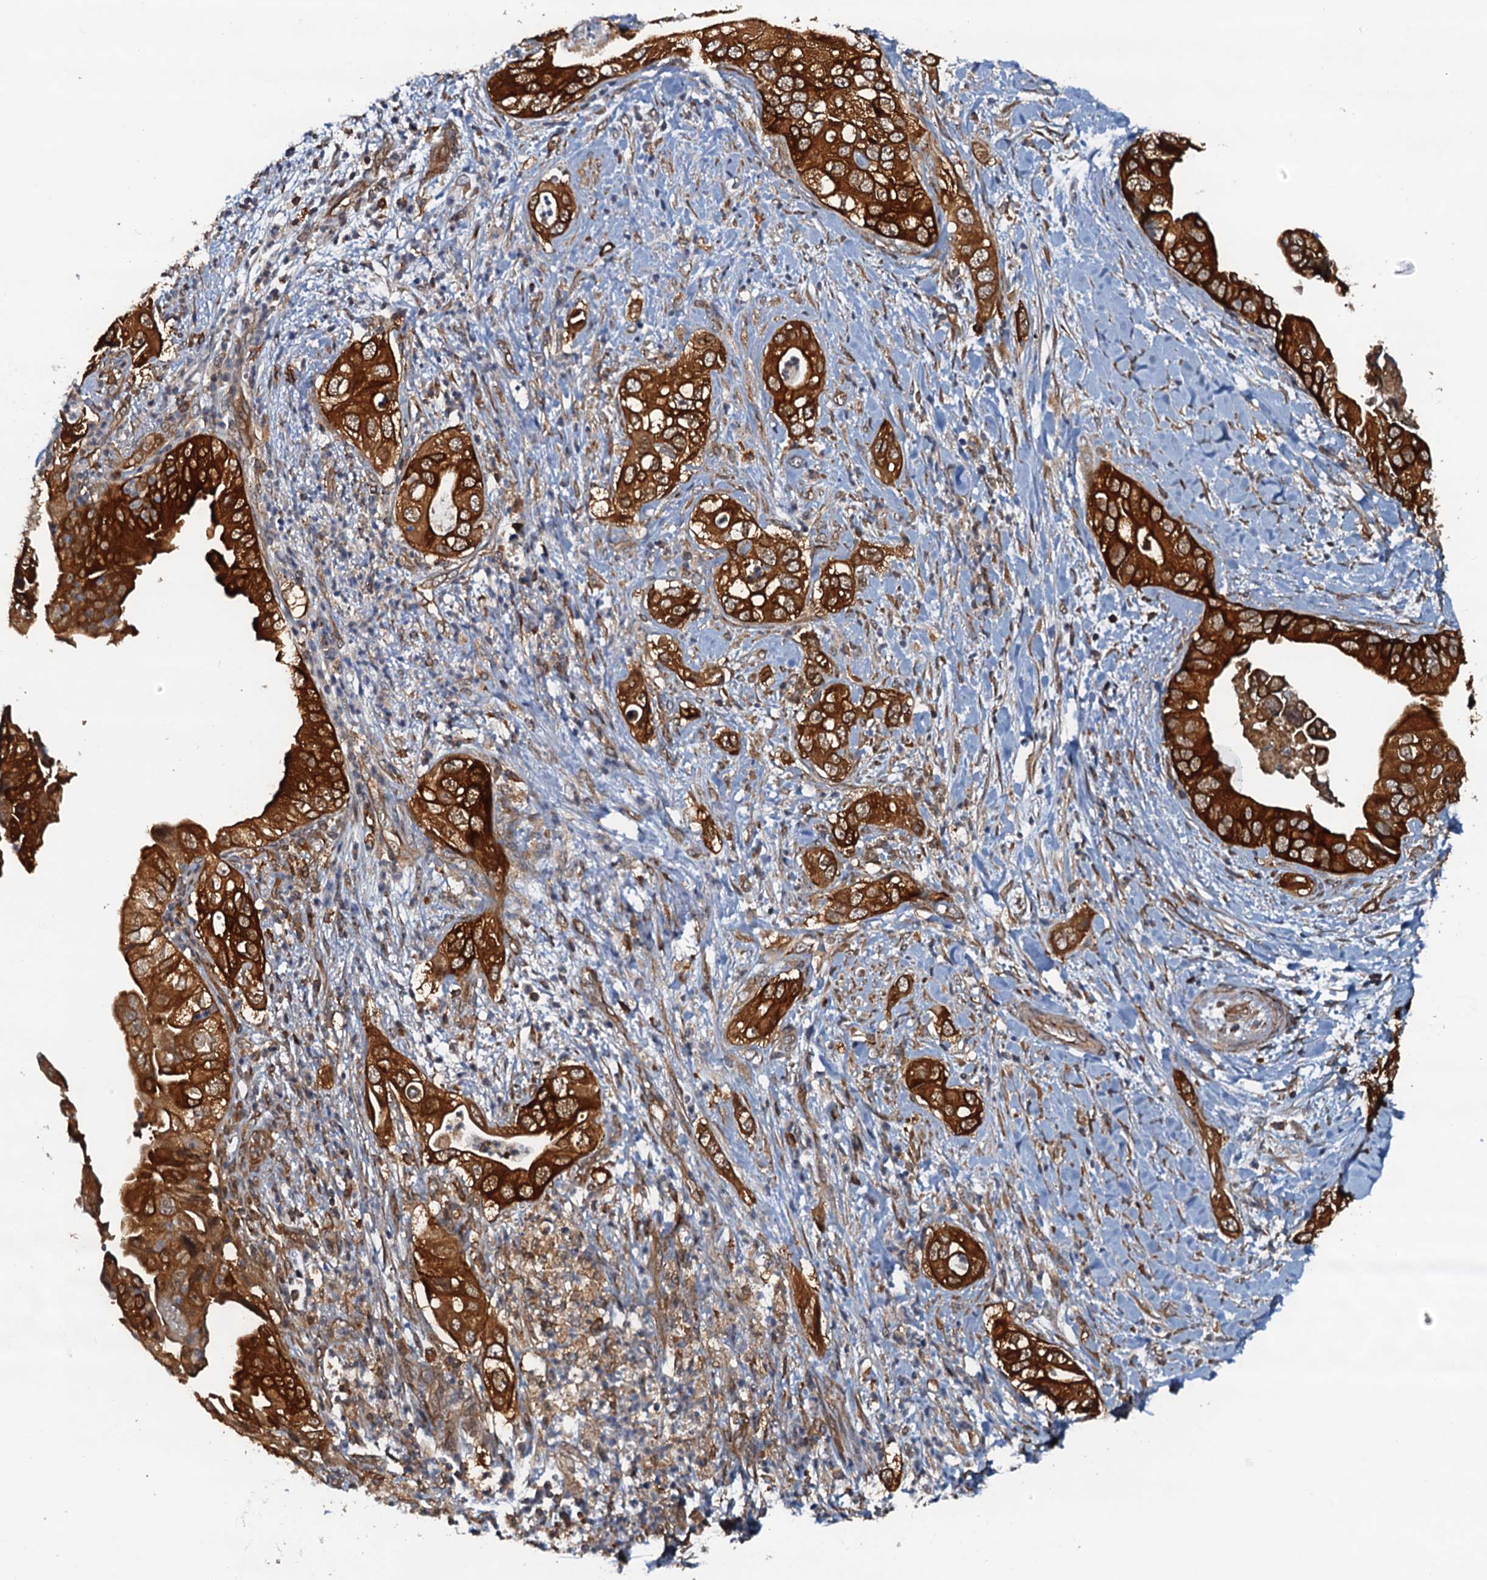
{"staining": {"intensity": "strong", "quantity": ">75%", "location": "cytoplasmic/membranous"}, "tissue": "pancreatic cancer", "cell_type": "Tumor cells", "image_type": "cancer", "snomed": [{"axis": "morphology", "description": "Adenocarcinoma, NOS"}, {"axis": "topography", "description": "Pancreas"}], "caption": "Immunohistochemical staining of pancreatic adenocarcinoma exhibits high levels of strong cytoplasmic/membranous expression in about >75% of tumor cells. (DAB = brown stain, brightfield microscopy at high magnification).", "gene": "AAGAB", "patient": {"sex": "female", "age": 78}}